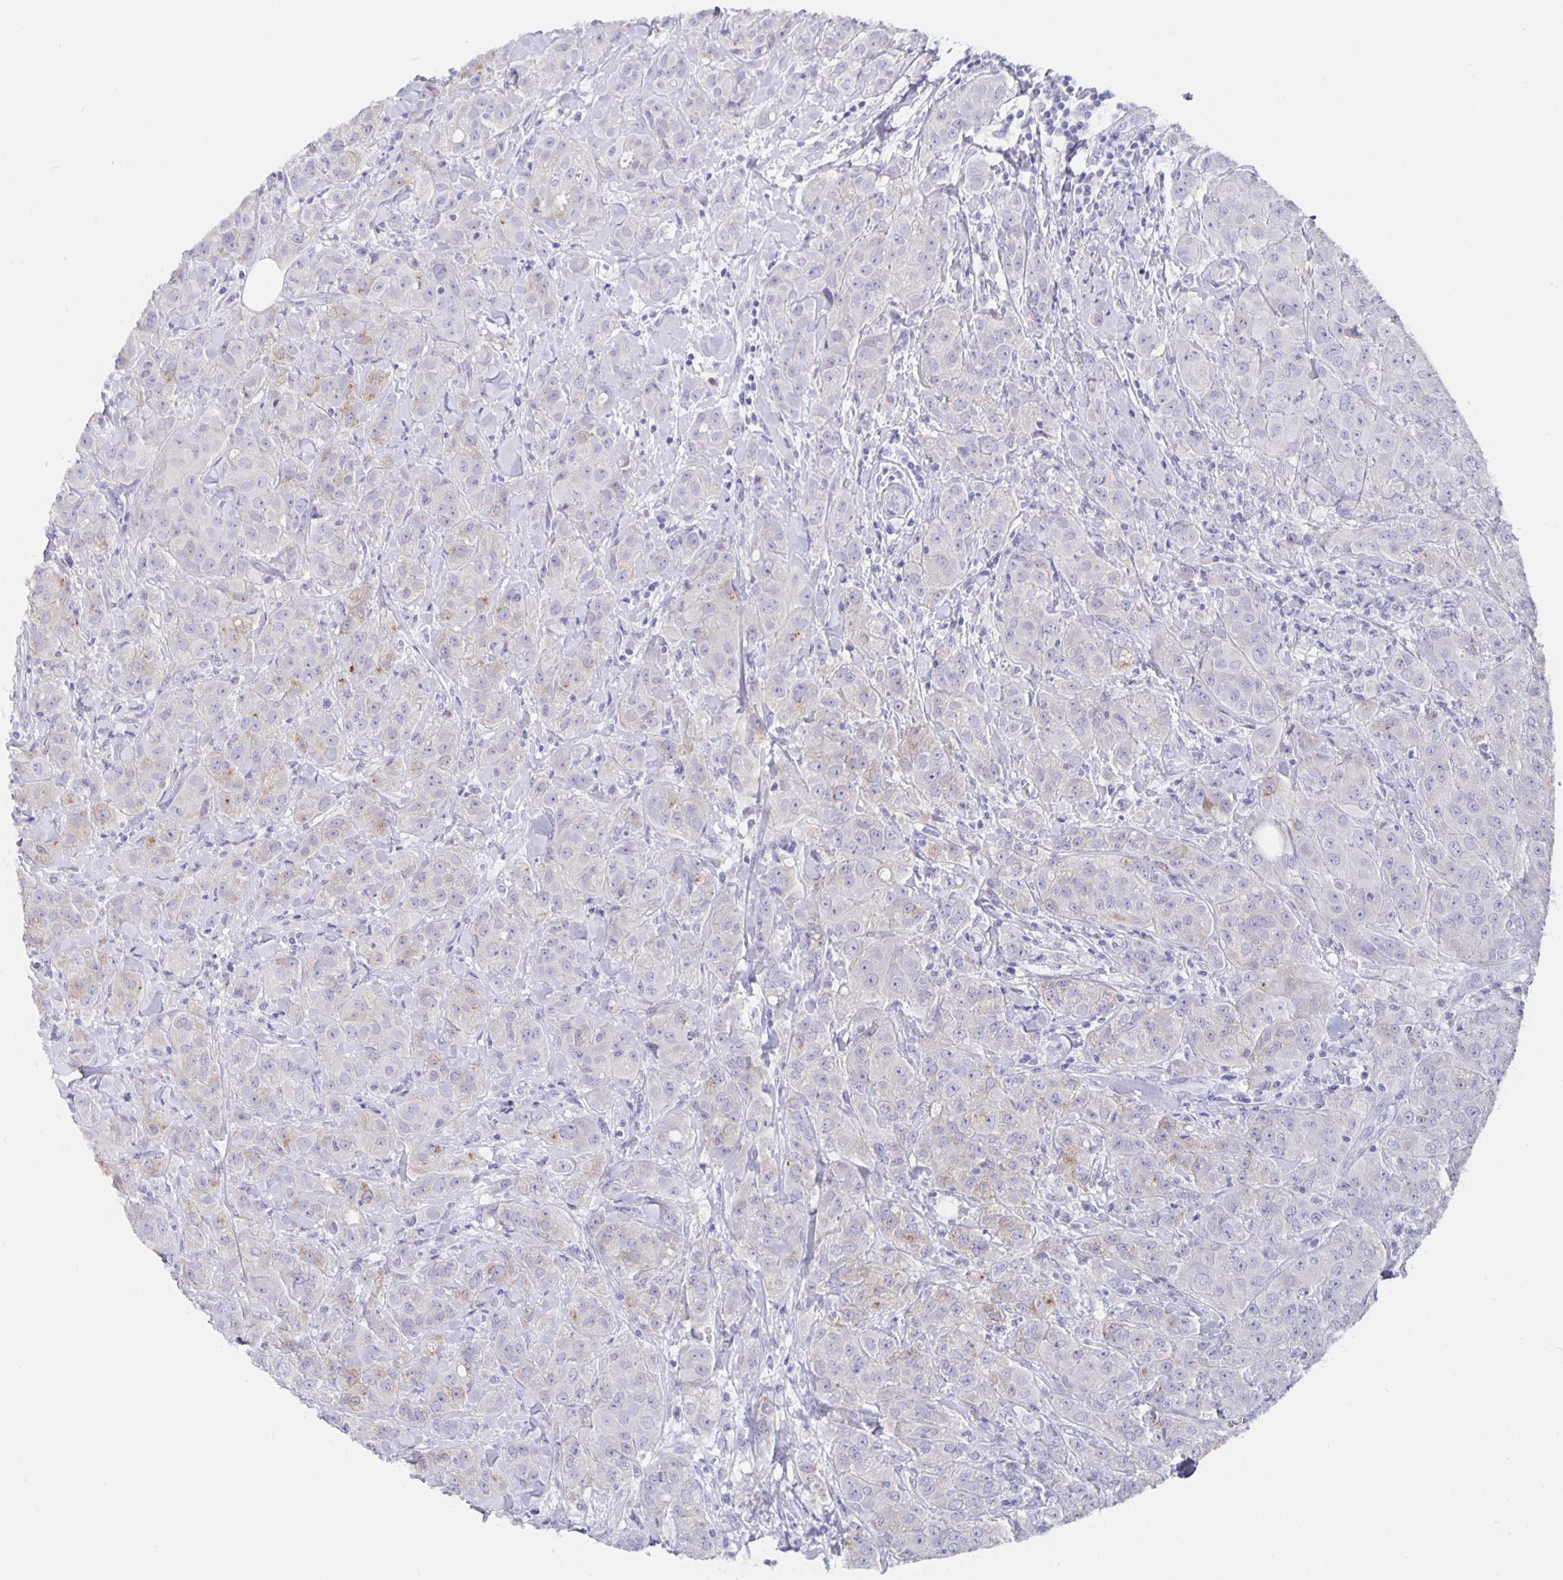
{"staining": {"intensity": "weak", "quantity": "<25%", "location": "cytoplasmic/membranous"}, "tissue": "breast cancer", "cell_type": "Tumor cells", "image_type": "cancer", "snomed": [{"axis": "morphology", "description": "Normal tissue, NOS"}, {"axis": "morphology", "description": "Duct carcinoma"}, {"axis": "topography", "description": "Breast"}], "caption": "Immunohistochemistry (IHC) of human invasive ductal carcinoma (breast) reveals no expression in tumor cells.", "gene": "CFAP74", "patient": {"sex": "female", "age": 43}}